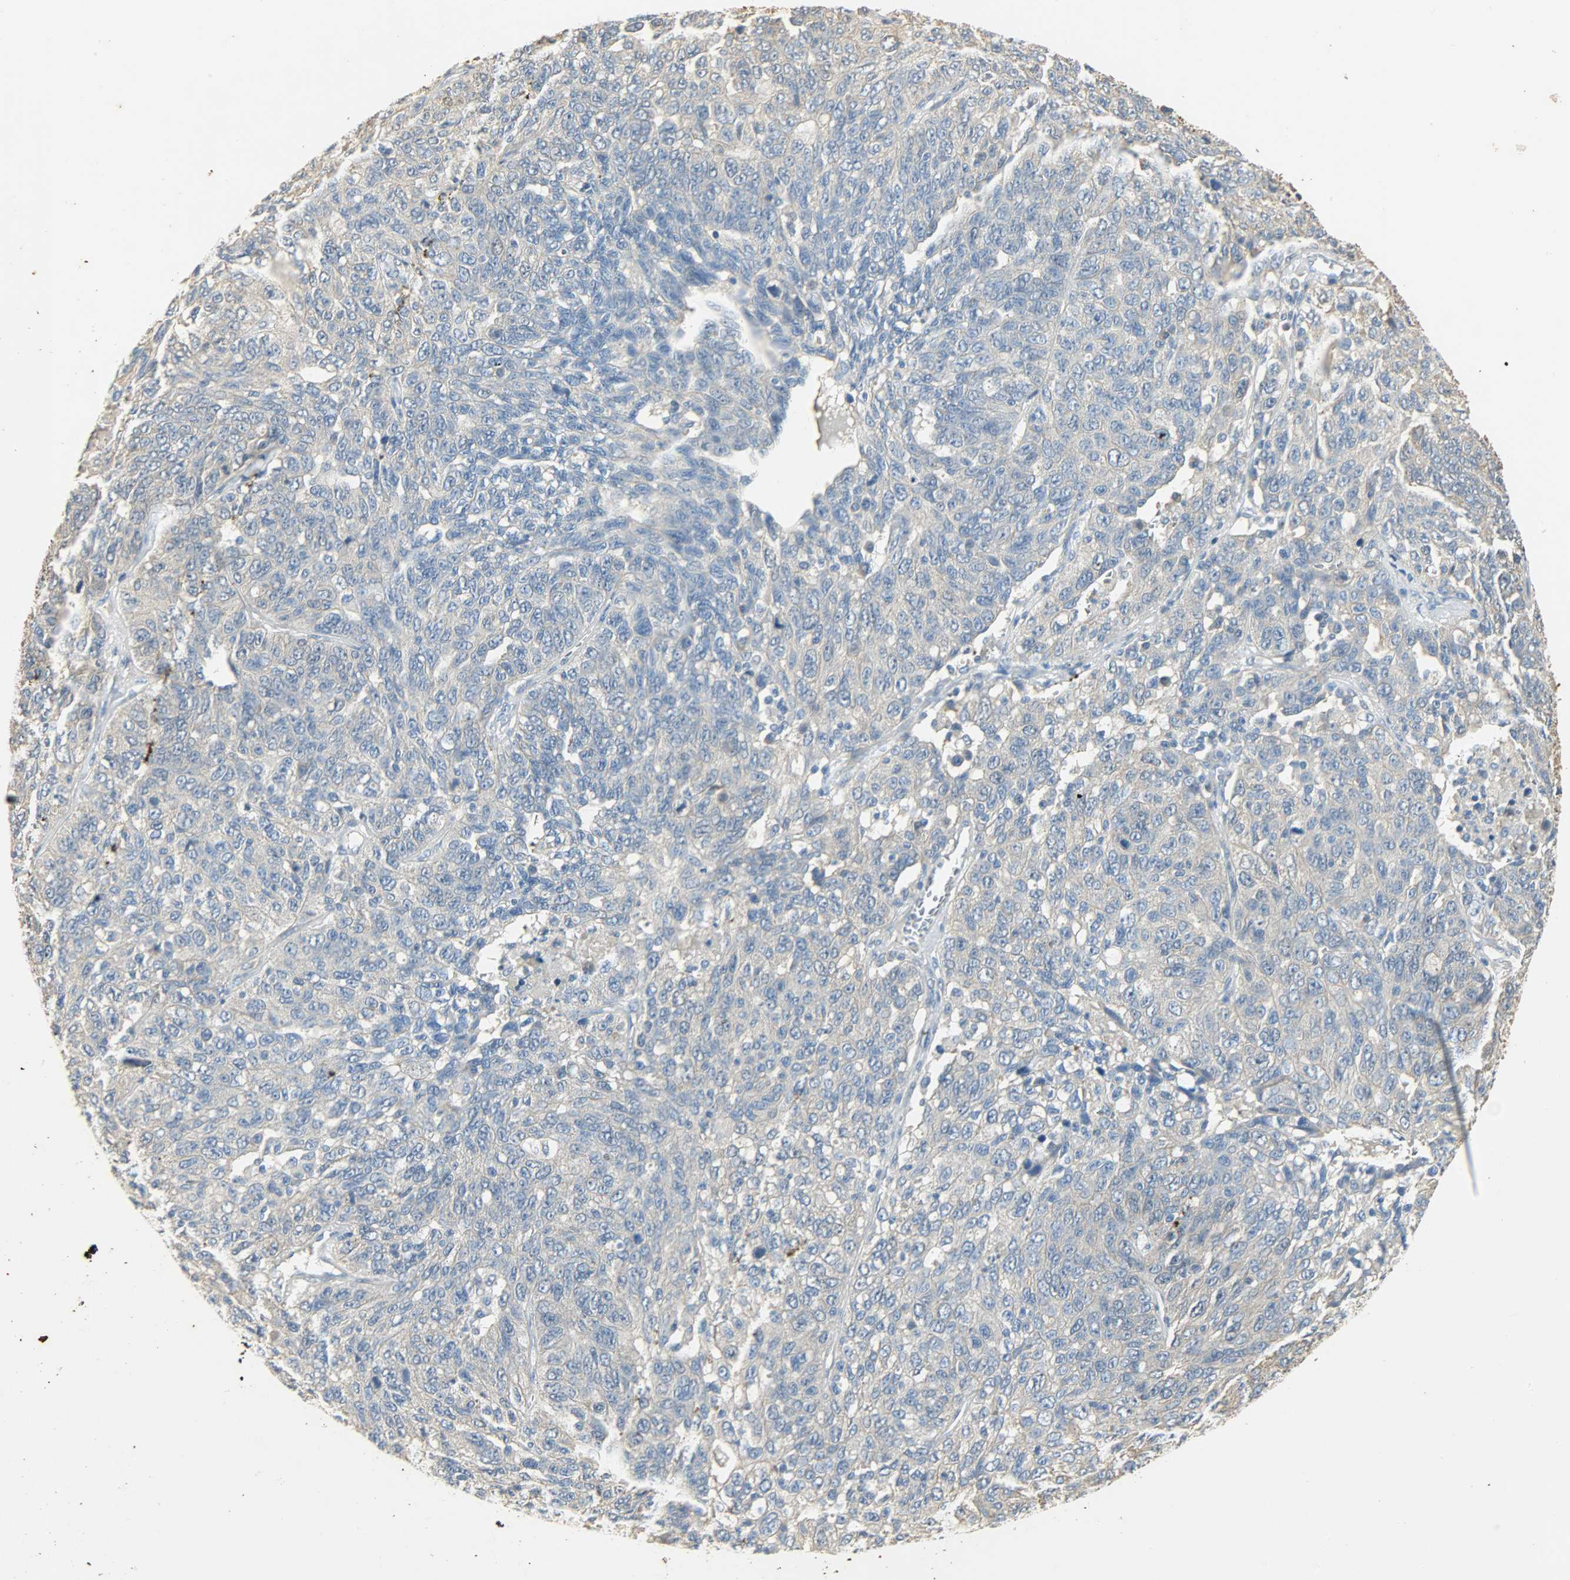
{"staining": {"intensity": "weak", "quantity": "25%-75%", "location": "cytoplasmic/membranous"}, "tissue": "ovarian cancer", "cell_type": "Tumor cells", "image_type": "cancer", "snomed": [{"axis": "morphology", "description": "Cystadenocarcinoma, serous, NOS"}, {"axis": "topography", "description": "Ovary"}], "caption": "Brown immunohistochemical staining in human ovarian serous cystadenocarcinoma shows weak cytoplasmic/membranous positivity in approximately 25%-75% of tumor cells. (Stains: DAB in brown, nuclei in blue, Microscopy: brightfield microscopy at high magnification).", "gene": "USP13", "patient": {"sex": "female", "age": 71}}